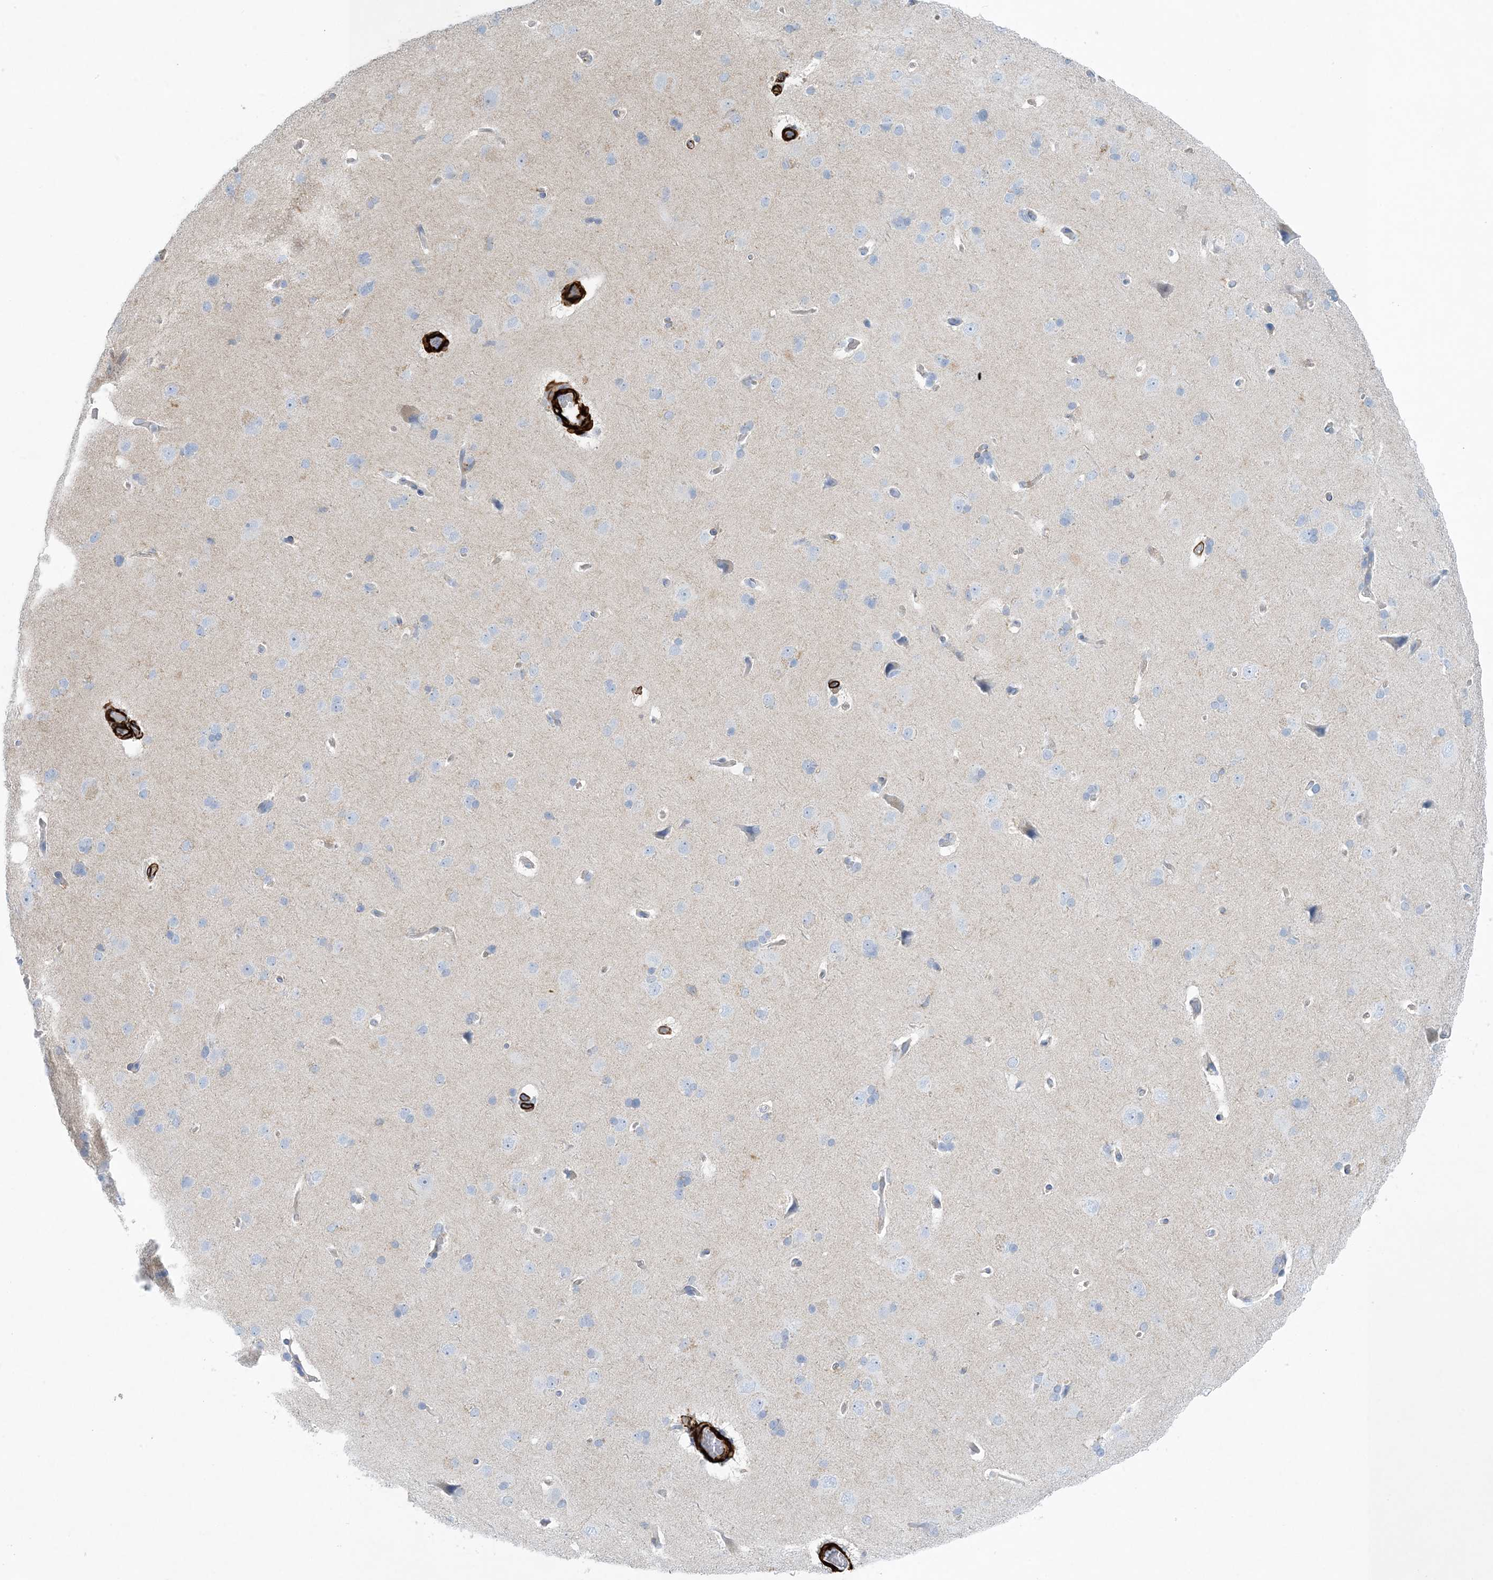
{"staining": {"intensity": "strong", "quantity": "25%-75%", "location": "cytoplasmic/membranous"}, "tissue": "cerebral cortex", "cell_type": "Endothelial cells", "image_type": "normal", "snomed": [{"axis": "morphology", "description": "Normal tissue, NOS"}, {"axis": "topography", "description": "Cerebral cortex"}], "caption": "Immunohistochemistry (IHC) staining of benign cerebral cortex, which exhibits high levels of strong cytoplasmic/membranous positivity in approximately 25%-75% of endothelial cells indicating strong cytoplasmic/membranous protein positivity. The staining was performed using DAB (3,3'-diaminobenzidine) (brown) for protein detection and nuclei were counterstained in hematoxylin (blue).", "gene": "SHANK1", "patient": {"sex": "male", "age": 62}}